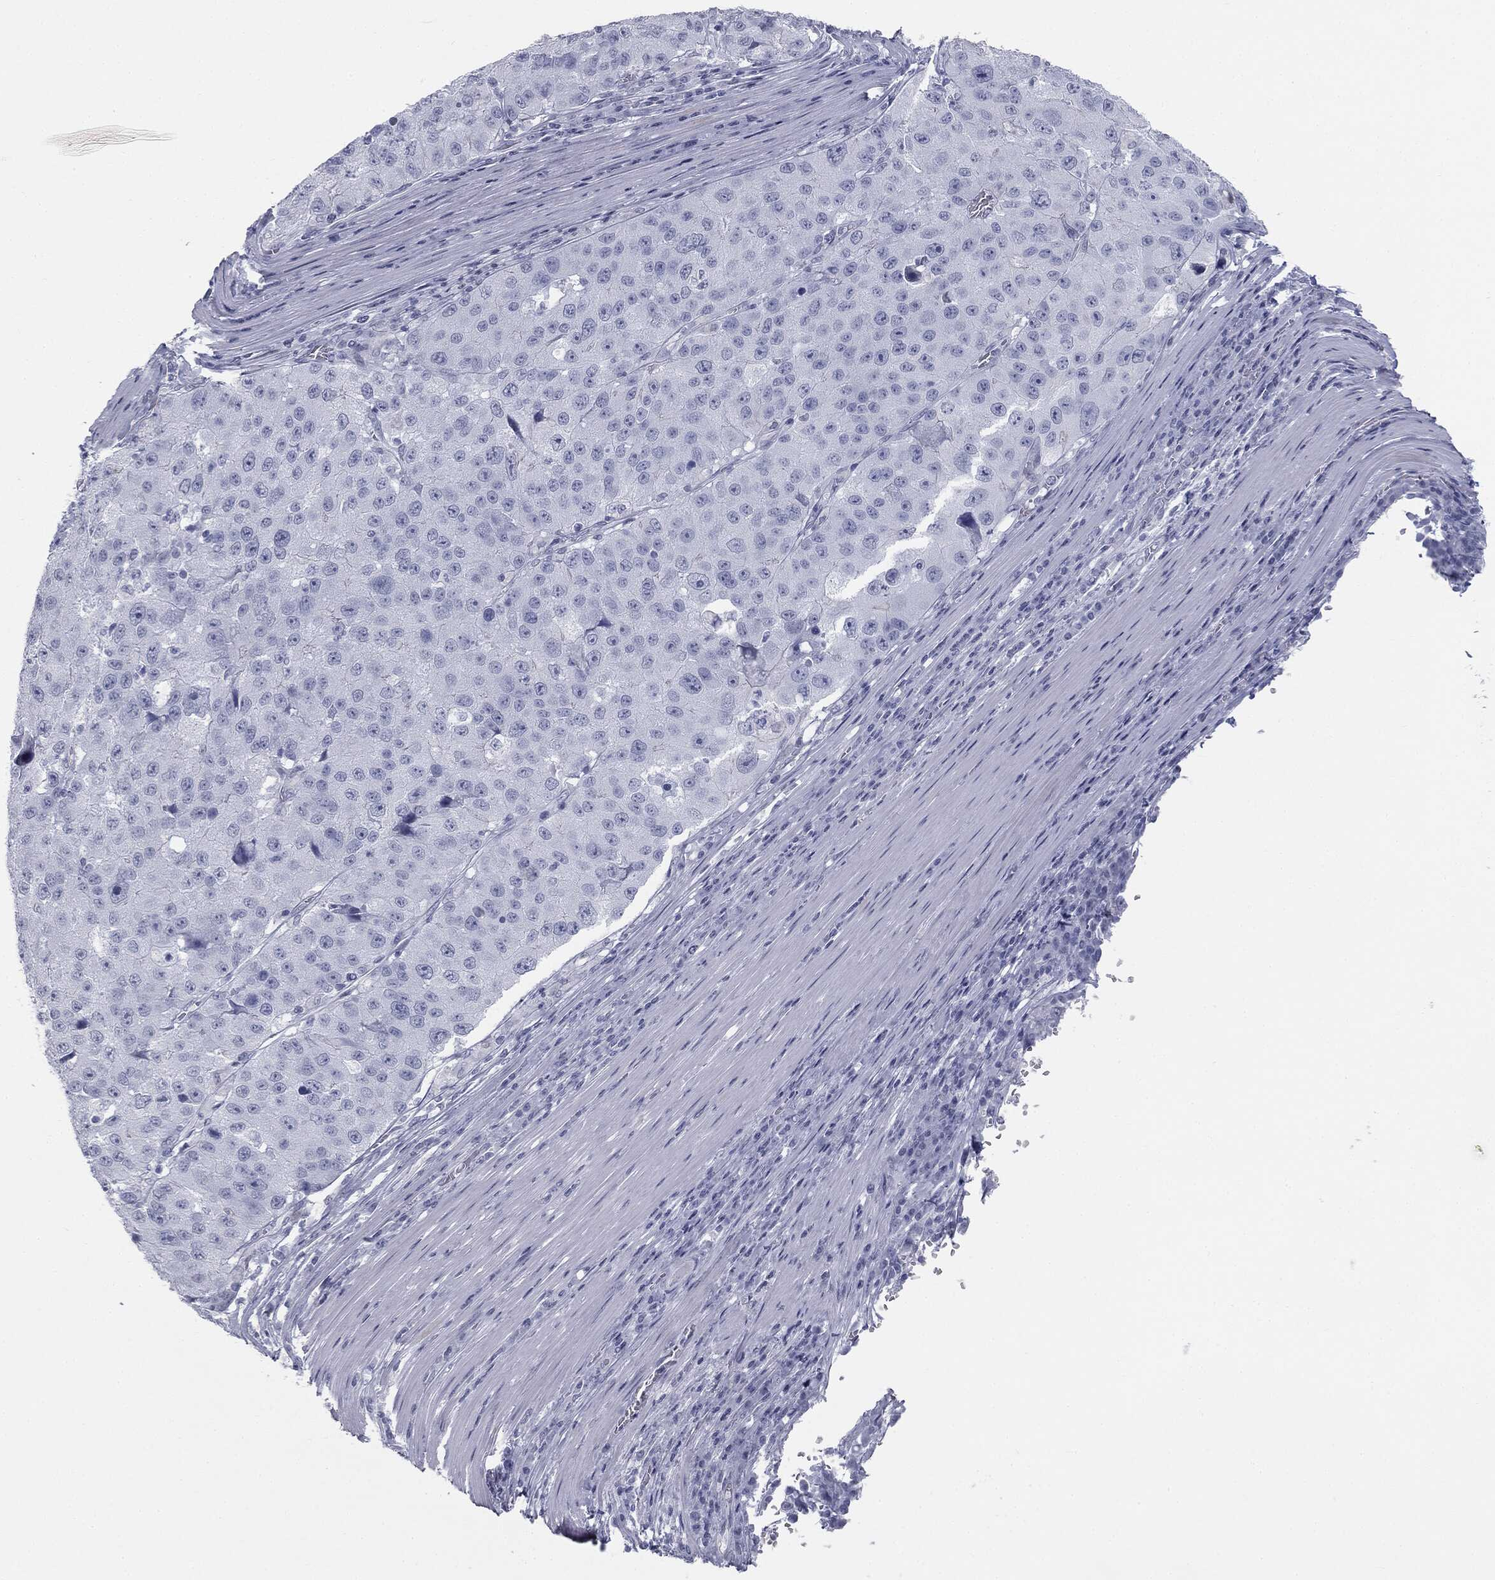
{"staining": {"intensity": "negative", "quantity": "none", "location": "none"}, "tissue": "stomach cancer", "cell_type": "Tumor cells", "image_type": "cancer", "snomed": [{"axis": "morphology", "description": "Adenocarcinoma, NOS"}, {"axis": "topography", "description": "Stomach"}], "caption": "Micrograph shows no significant protein positivity in tumor cells of adenocarcinoma (stomach).", "gene": "TPO", "patient": {"sex": "male", "age": 71}}